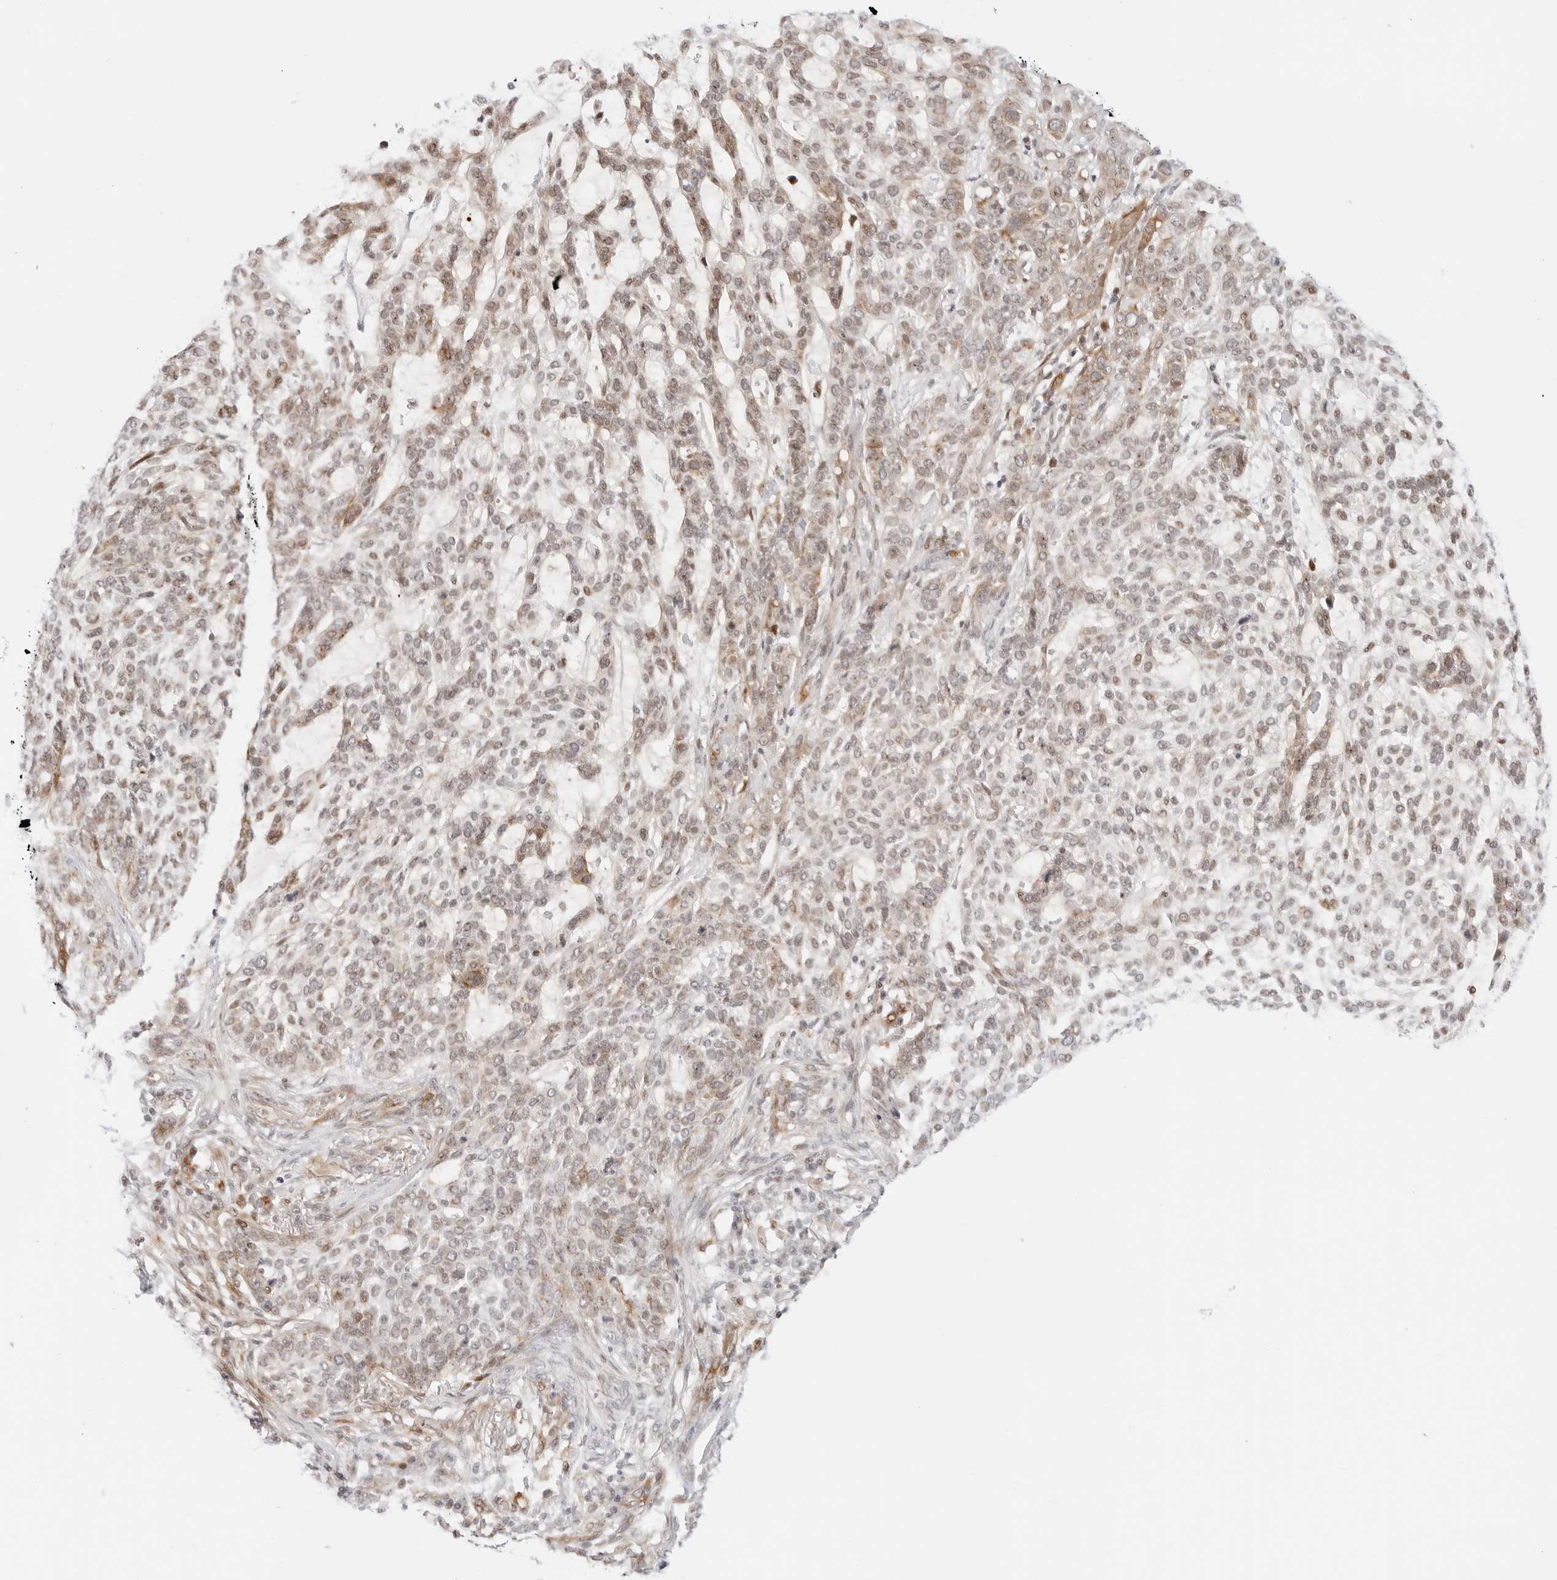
{"staining": {"intensity": "weak", "quantity": "25%-75%", "location": "cytoplasmic/membranous,nuclear"}, "tissue": "skin cancer", "cell_type": "Tumor cells", "image_type": "cancer", "snomed": [{"axis": "morphology", "description": "Basal cell carcinoma"}, {"axis": "topography", "description": "Skin"}], "caption": "This photomicrograph demonstrates immunohistochemistry staining of human skin cancer, with low weak cytoplasmic/membranous and nuclear expression in approximately 25%-75% of tumor cells.", "gene": "ZNF613", "patient": {"sex": "female", "age": 64}}